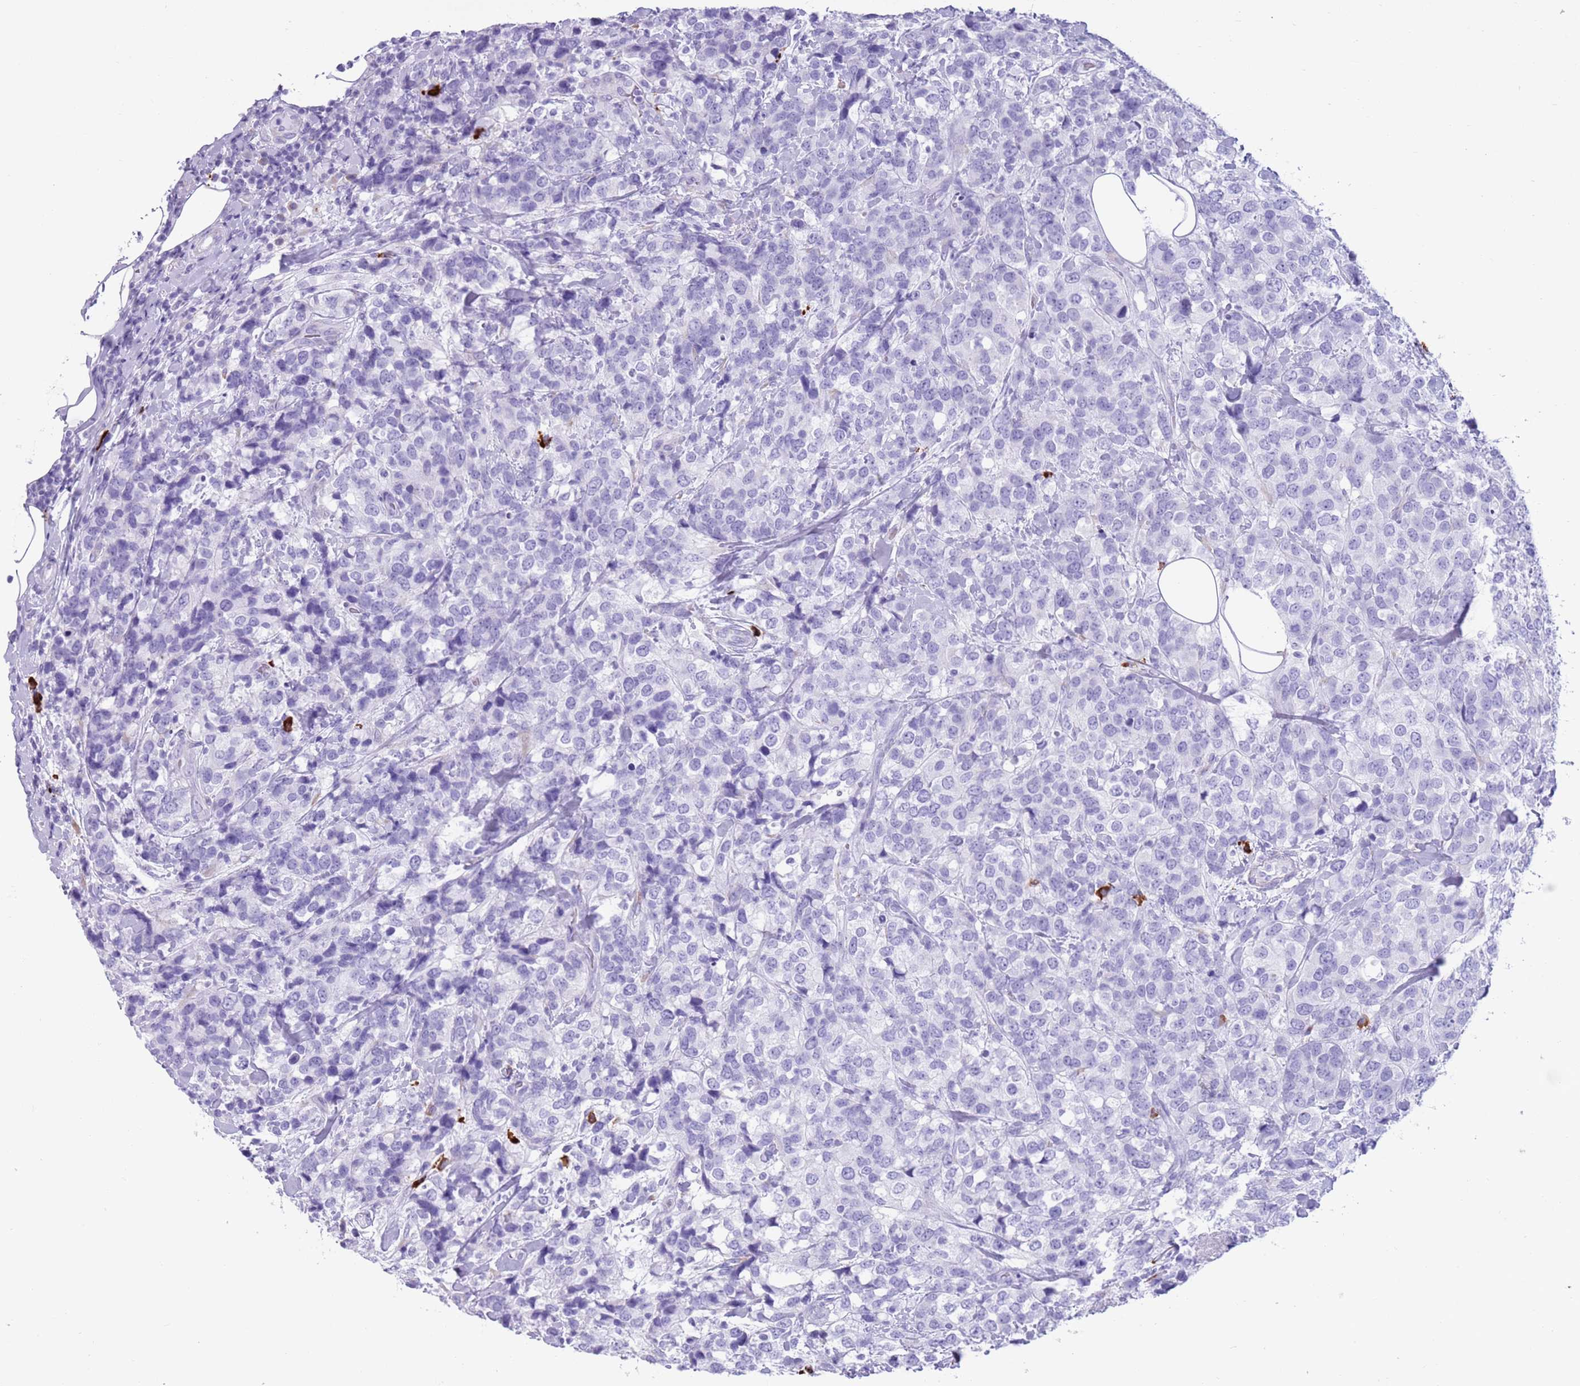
{"staining": {"intensity": "negative", "quantity": "none", "location": "none"}, "tissue": "breast cancer", "cell_type": "Tumor cells", "image_type": "cancer", "snomed": [{"axis": "morphology", "description": "Lobular carcinoma"}, {"axis": "topography", "description": "Breast"}], "caption": "DAB (3,3'-diaminobenzidine) immunohistochemical staining of human lobular carcinoma (breast) reveals no significant positivity in tumor cells. (DAB (3,3'-diaminobenzidine) immunohistochemistry with hematoxylin counter stain).", "gene": "LY6G5B", "patient": {"sex": "female", "age": 59}}